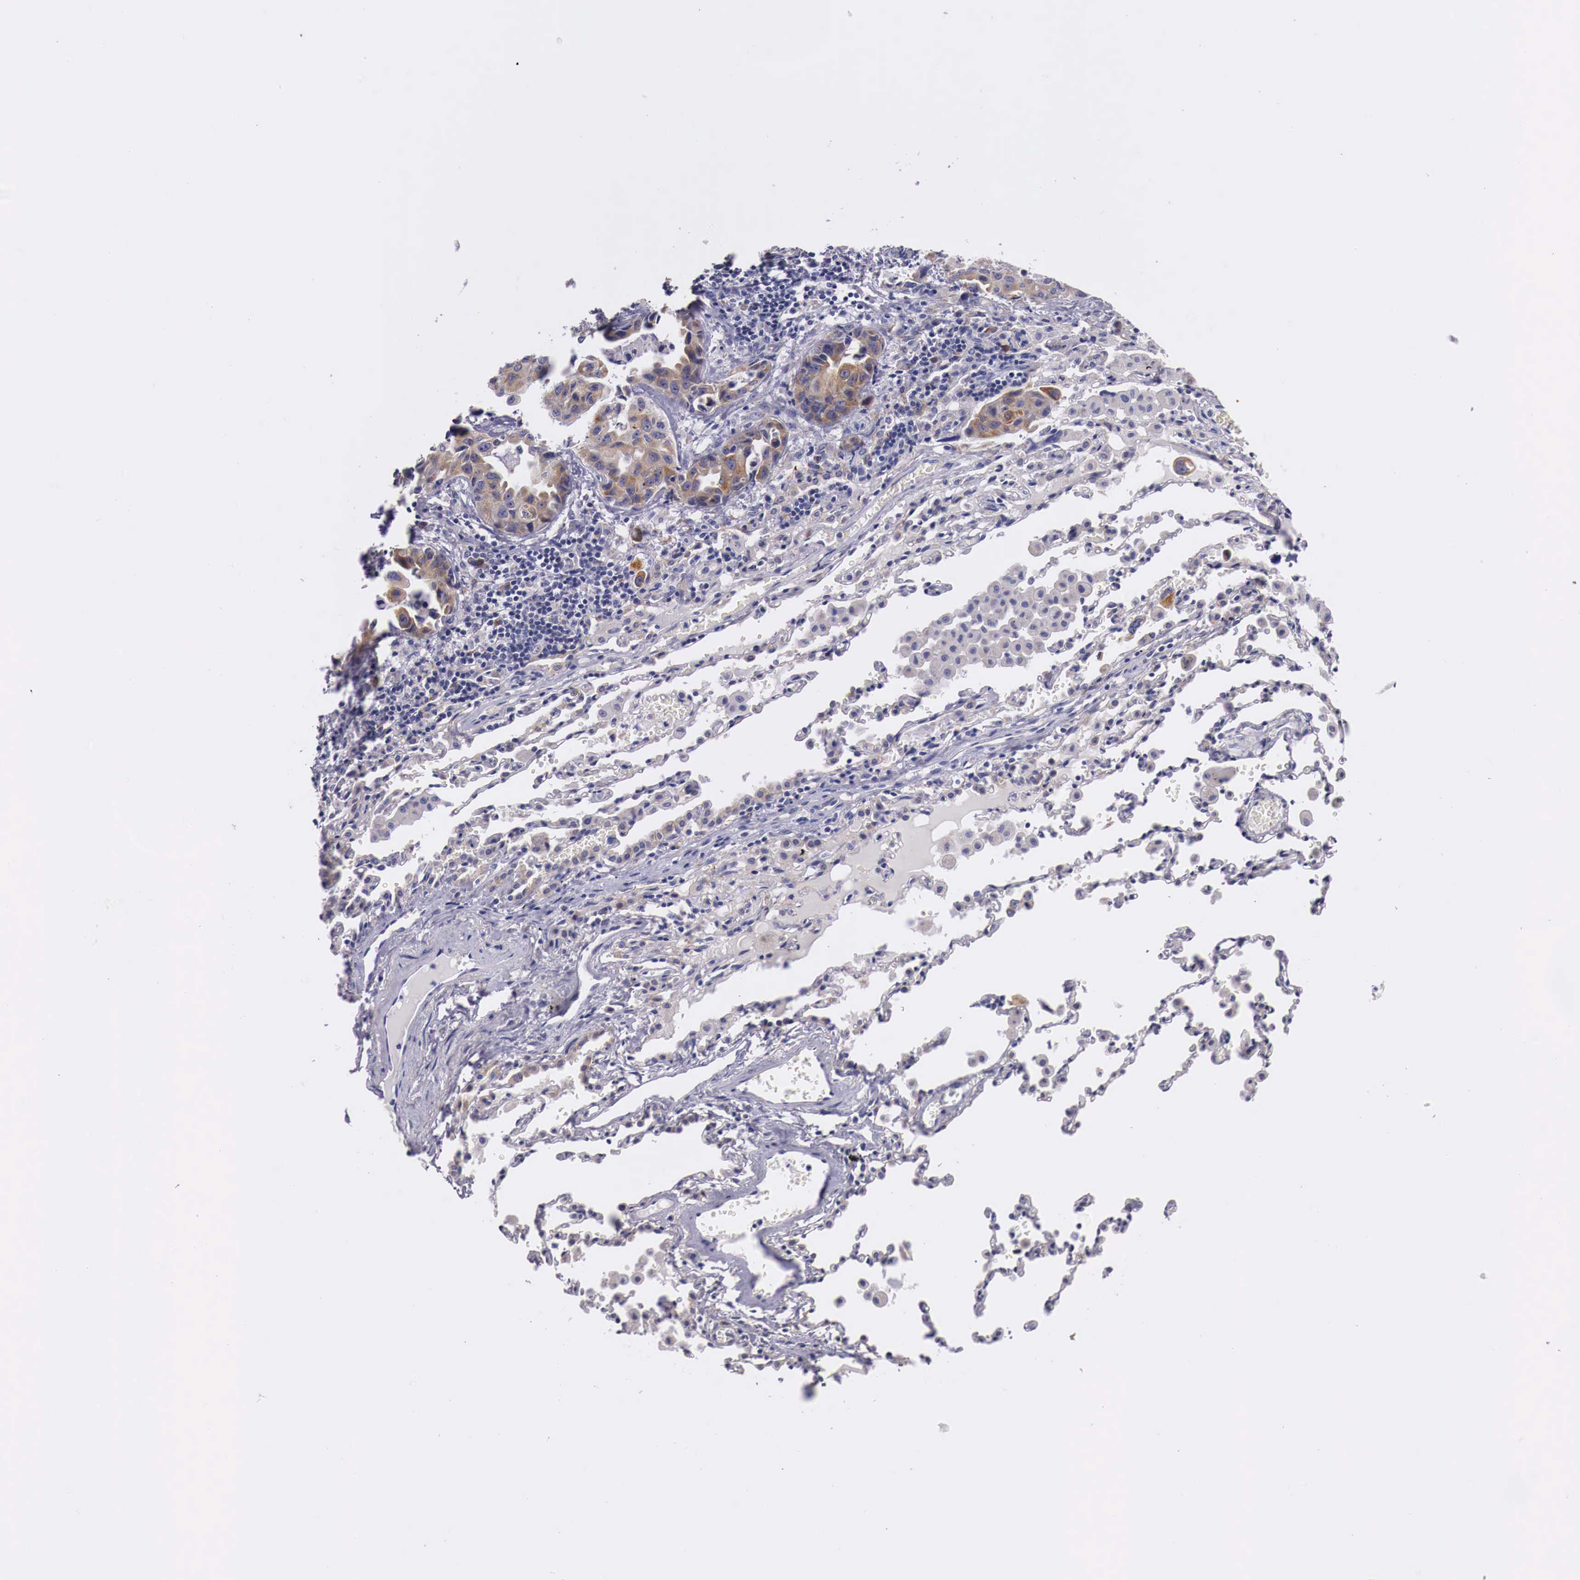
{"staining": {"intensity": "moderate", "quantity": ">75%", "location": "cytoplasmic/membranous"}, "tissue": "lung cancer", "cell_type": "Tumor cells", "image_type": "cancer", "snomed": [{"axis": "morphology", "description": "Adenocarcinoma, NOS"}, {"axis": "topography", "description": "Lung"}], "caption": "Brown immunohistochemical staining in human lung cancer exhibits moderate cytoplasmic/membranous expression in about >75% of tumor cells. (DAB (3,3'-diaminobenzidine) IHC, brown staining for protein, blue staining for nuclei).", "gene": "NREP", "patient": {"sex": "male", "age": 64}}